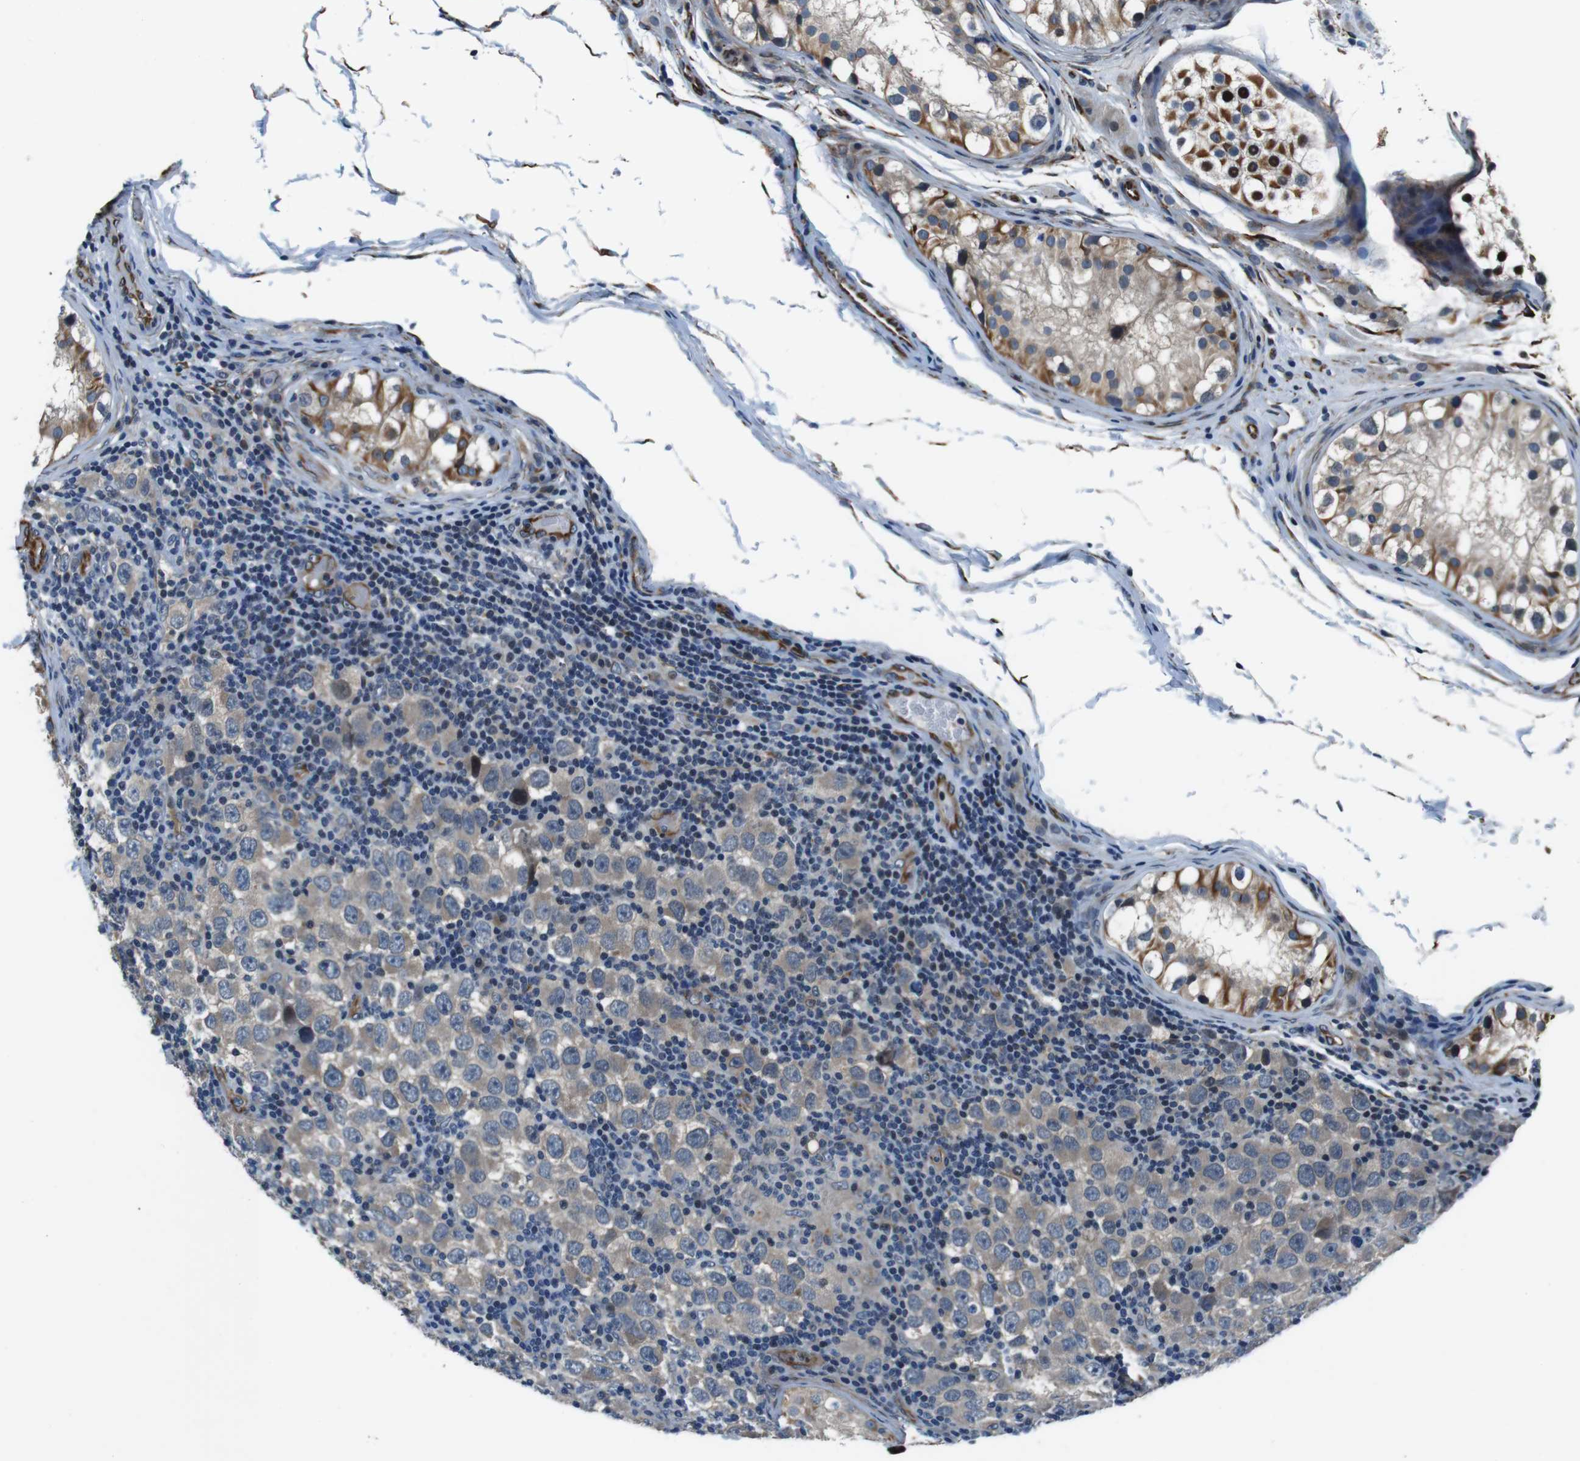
{"staining": {"intensity": "weak", "quantity": "<25%", "location": "cytoplasmic/membranous"}, "tissue": "testis cancer", "cell_type": "Tumor cells", "image_type": "cancer", "snomed": [{"axis": "morphology", "description": "Carcinoma, Embryonal, NOS"}, {"axis": "topography", "description": "Testis"}], "caption": "Testis cancer was stained to show a protein in brown. There is no significant positivity in tumor cells. (IHC, brightfield microscopy, high magnification).", "gene": "LRRC49", "patient": {"sex": "male", "age": 21}}